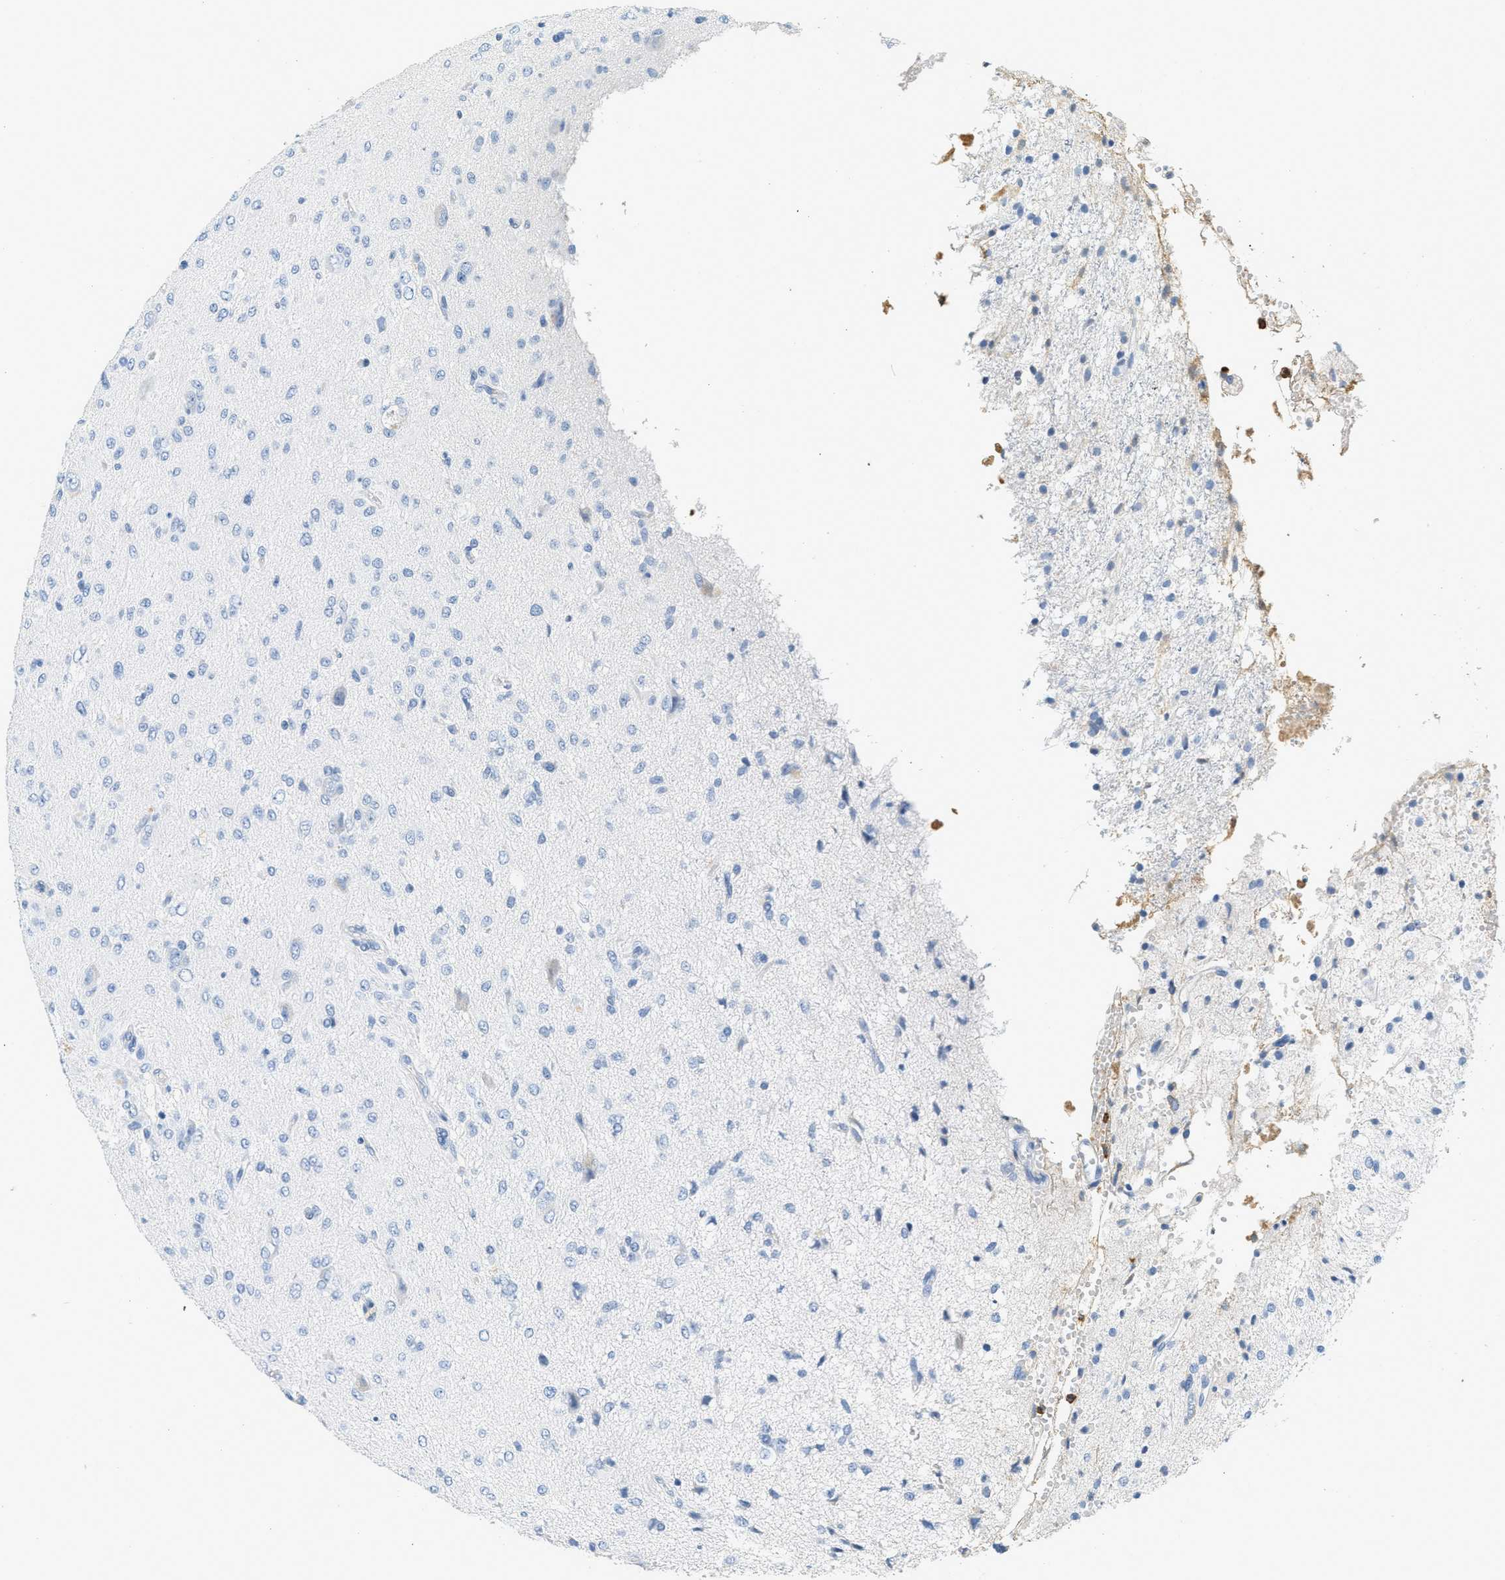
{"staining": {"intensity": "negative", "quantity": "none", "location": "none"}, "tissue": "glioma", "cell_type": "Tumor cells", "image_type": "cancer", "snomed": [{"axis": "morphology", "description": "Glioma, malignant, High grade"}, {"axis": "topography", "description": "Brain"}], "caption": "Image shows no protein staining in tumor cells of glioma tissue. (DAB (3,3'-diaminobenzidine) IHC visualized using brightfield microscopy, high magnification).", "gene": "LCN2", "patient": {"sex": "female", "age": 59}}